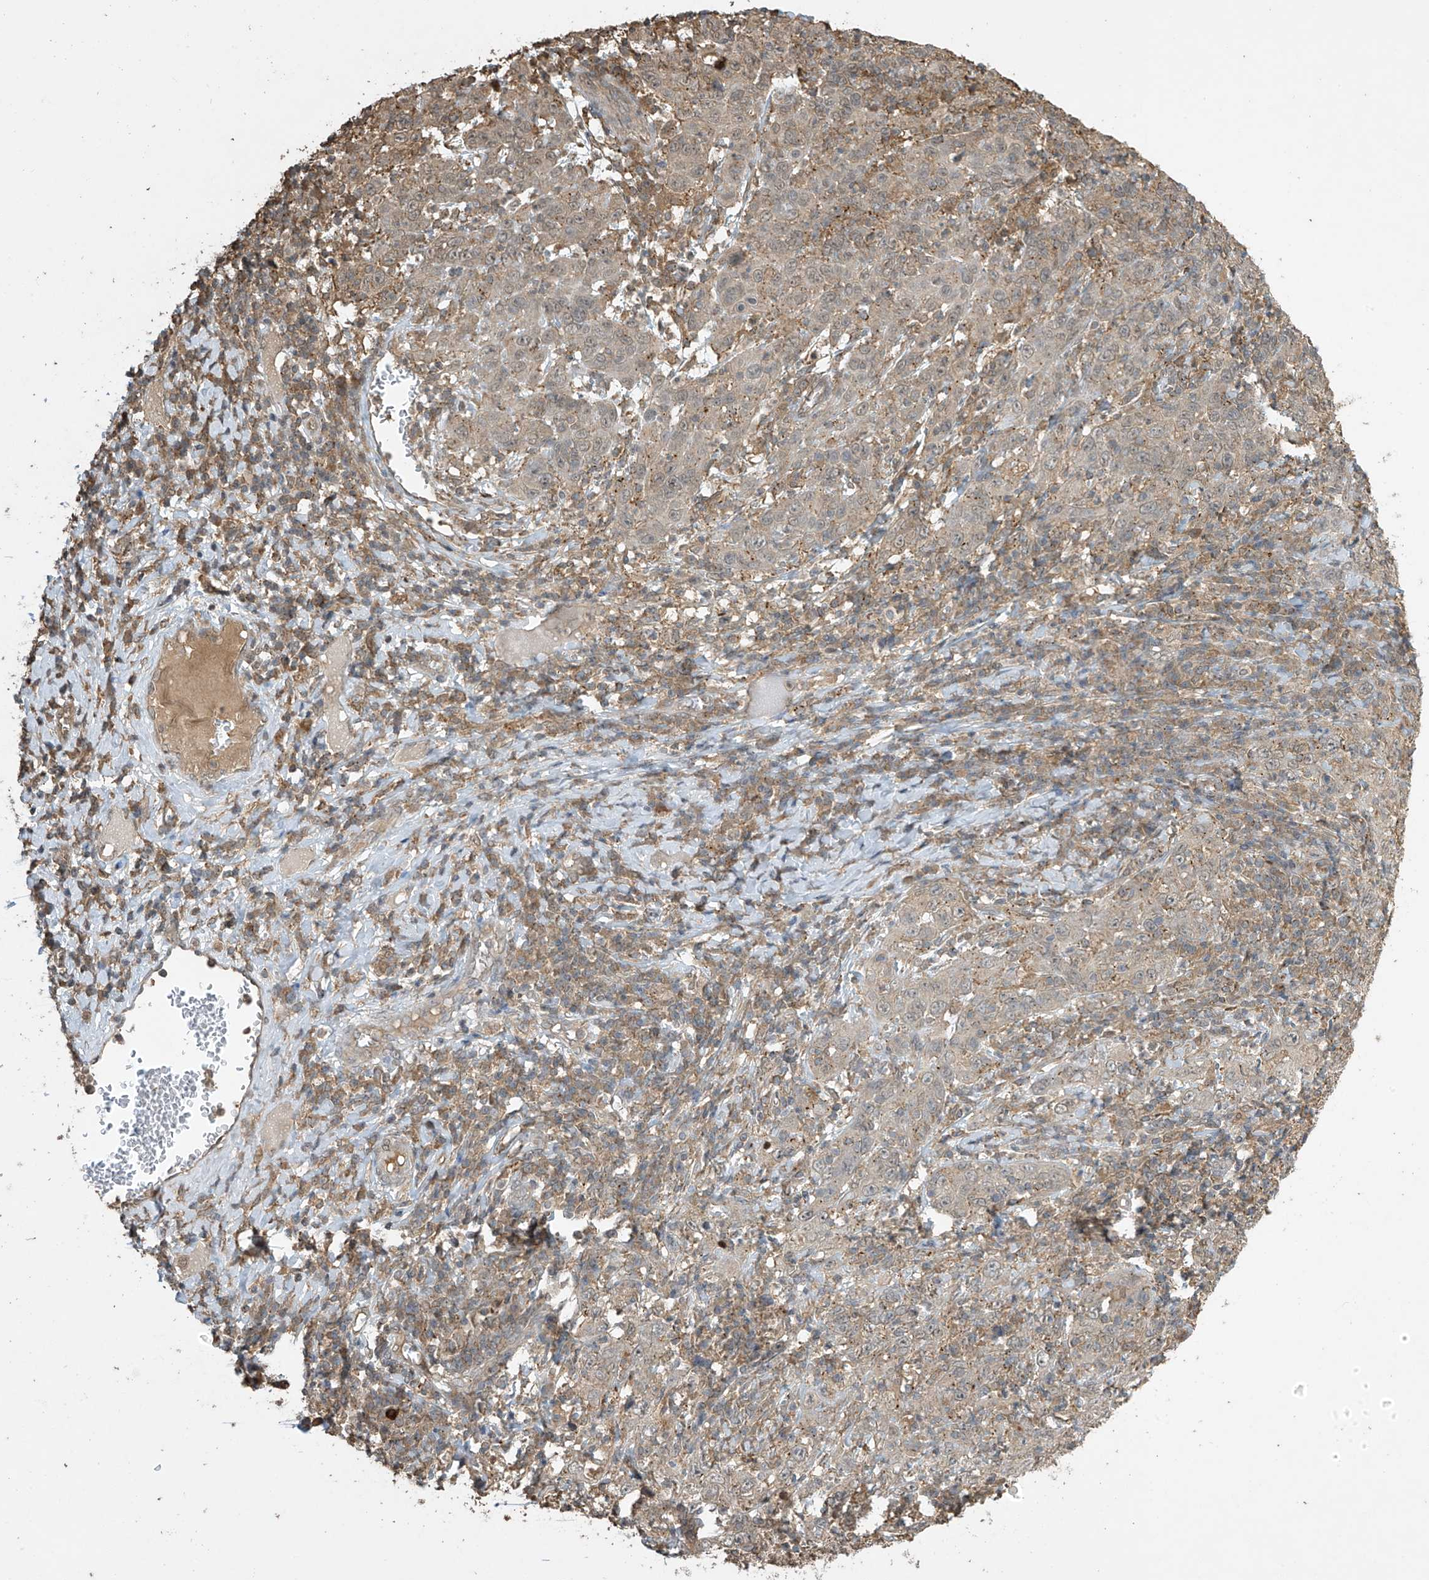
{"staining": {"intensity": "weak", "quantity": ">75%", "location": "cytoplasmic/membranous"}, "tissue": "cervical cancer", "cell_type": "Tumor cells", "image_type": "cancer", "snomed": [{"axis": "morphology", "description": "Squamous cell carcinoma, NOS"}, {"axis": "topography", "description": "Cervix"}], "caption": "Immunohistochemical staining of human cervical squamous cell carcinoma shows low levels of weak cytoplasmic/membranous expression in about >75% of tumor cells. The staining was performed using DAB, with brown indicating positive protein expression. Nuclei are stained blue with hematoxylin.", "gene": "SLFN14", "patient": {"sex": "female", "age": 46}}